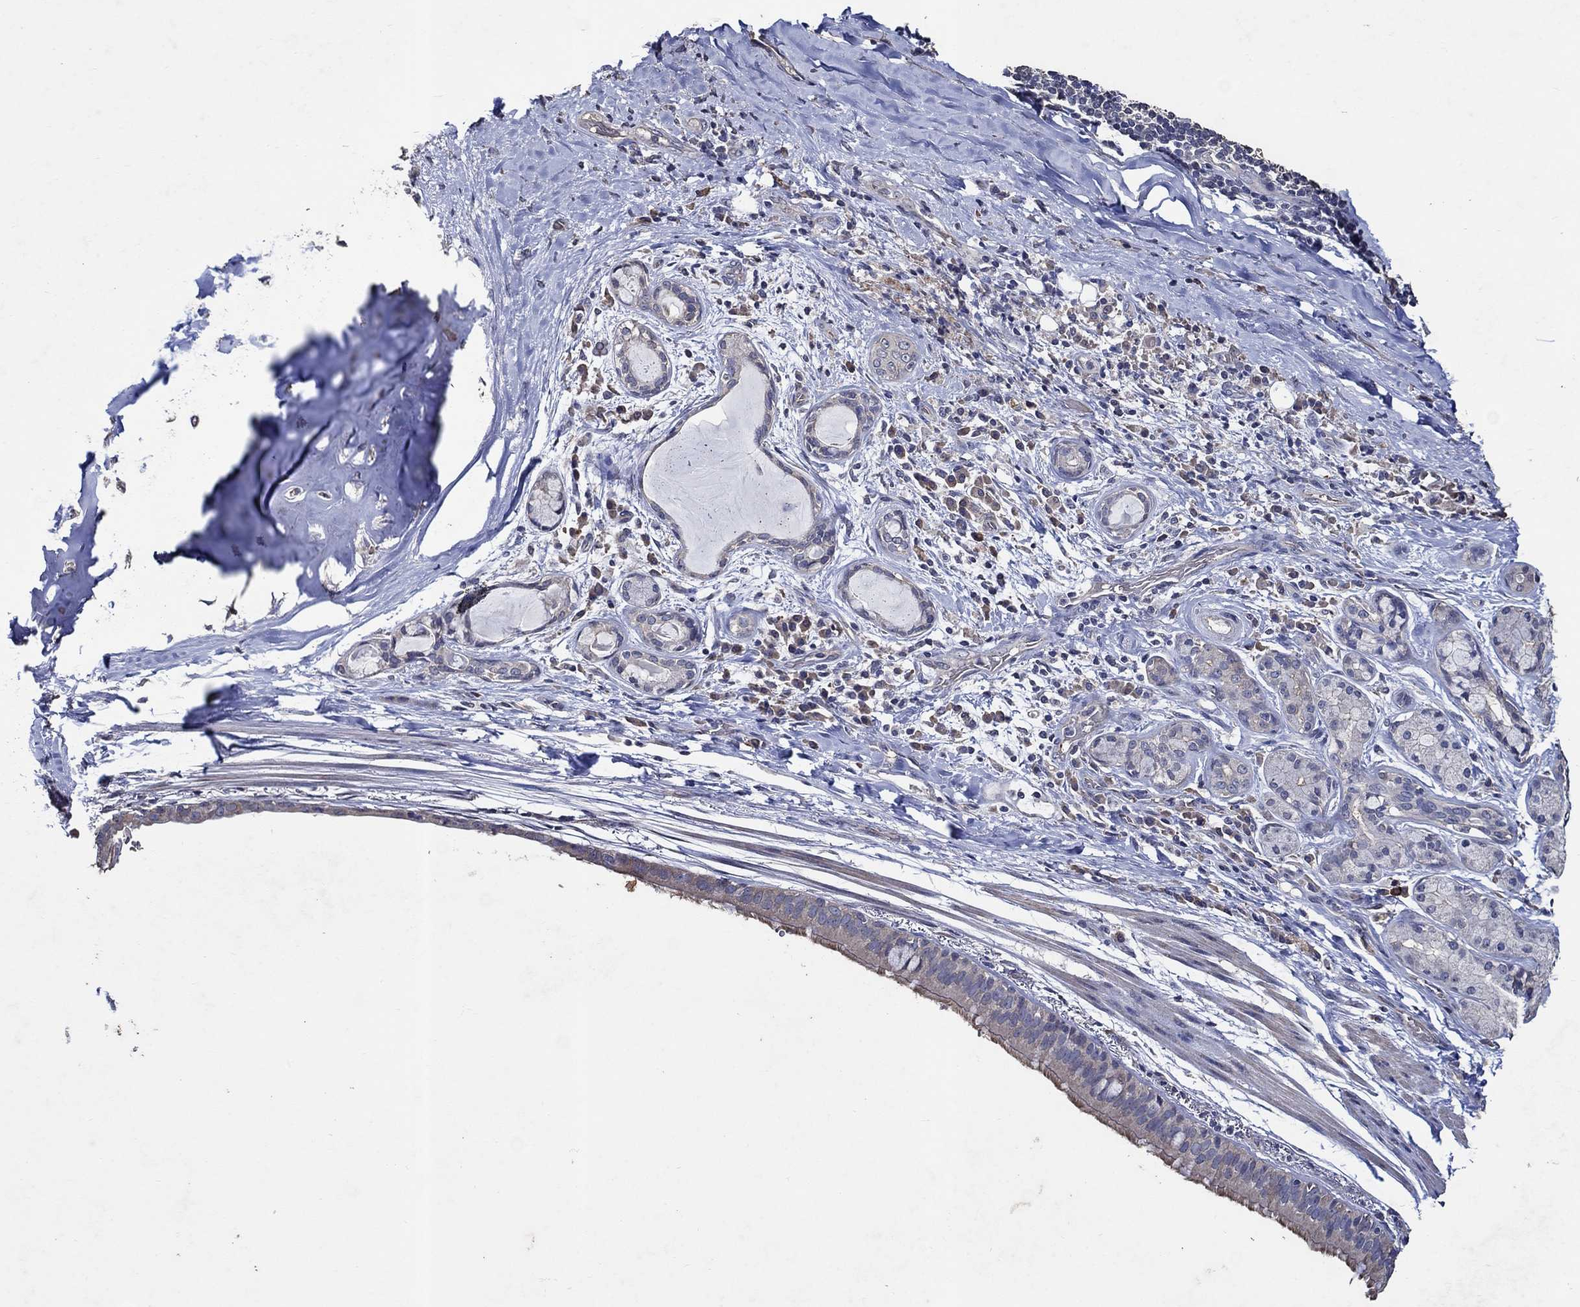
{"staining": {"intensity": "moderate", "quantity": "<25%", "location": "cytoplasmic/membranous"}, "tissue": "bronchus", "cell_type": "Respiratory epithelial cells", "image_type": "normal", "snomed": [{"axis": "morphology", "description": "Normal tissue, NOS"}, {"axis": "morphology", "description": "Squamous cell carcinoma, NOS"}, {"axis": "topography", "description": "Bronchus"}, {"axis": "topography", "description": "Lung"}], "caption": "This histopathology image exhibits IHC staining of normal human bronchus, with low moderate cytoplasmic/membranous staining in about <25% of respiratory epithelial cells.", "gene": "HAP1", "patient": {"sex": "male", "age": 69}}